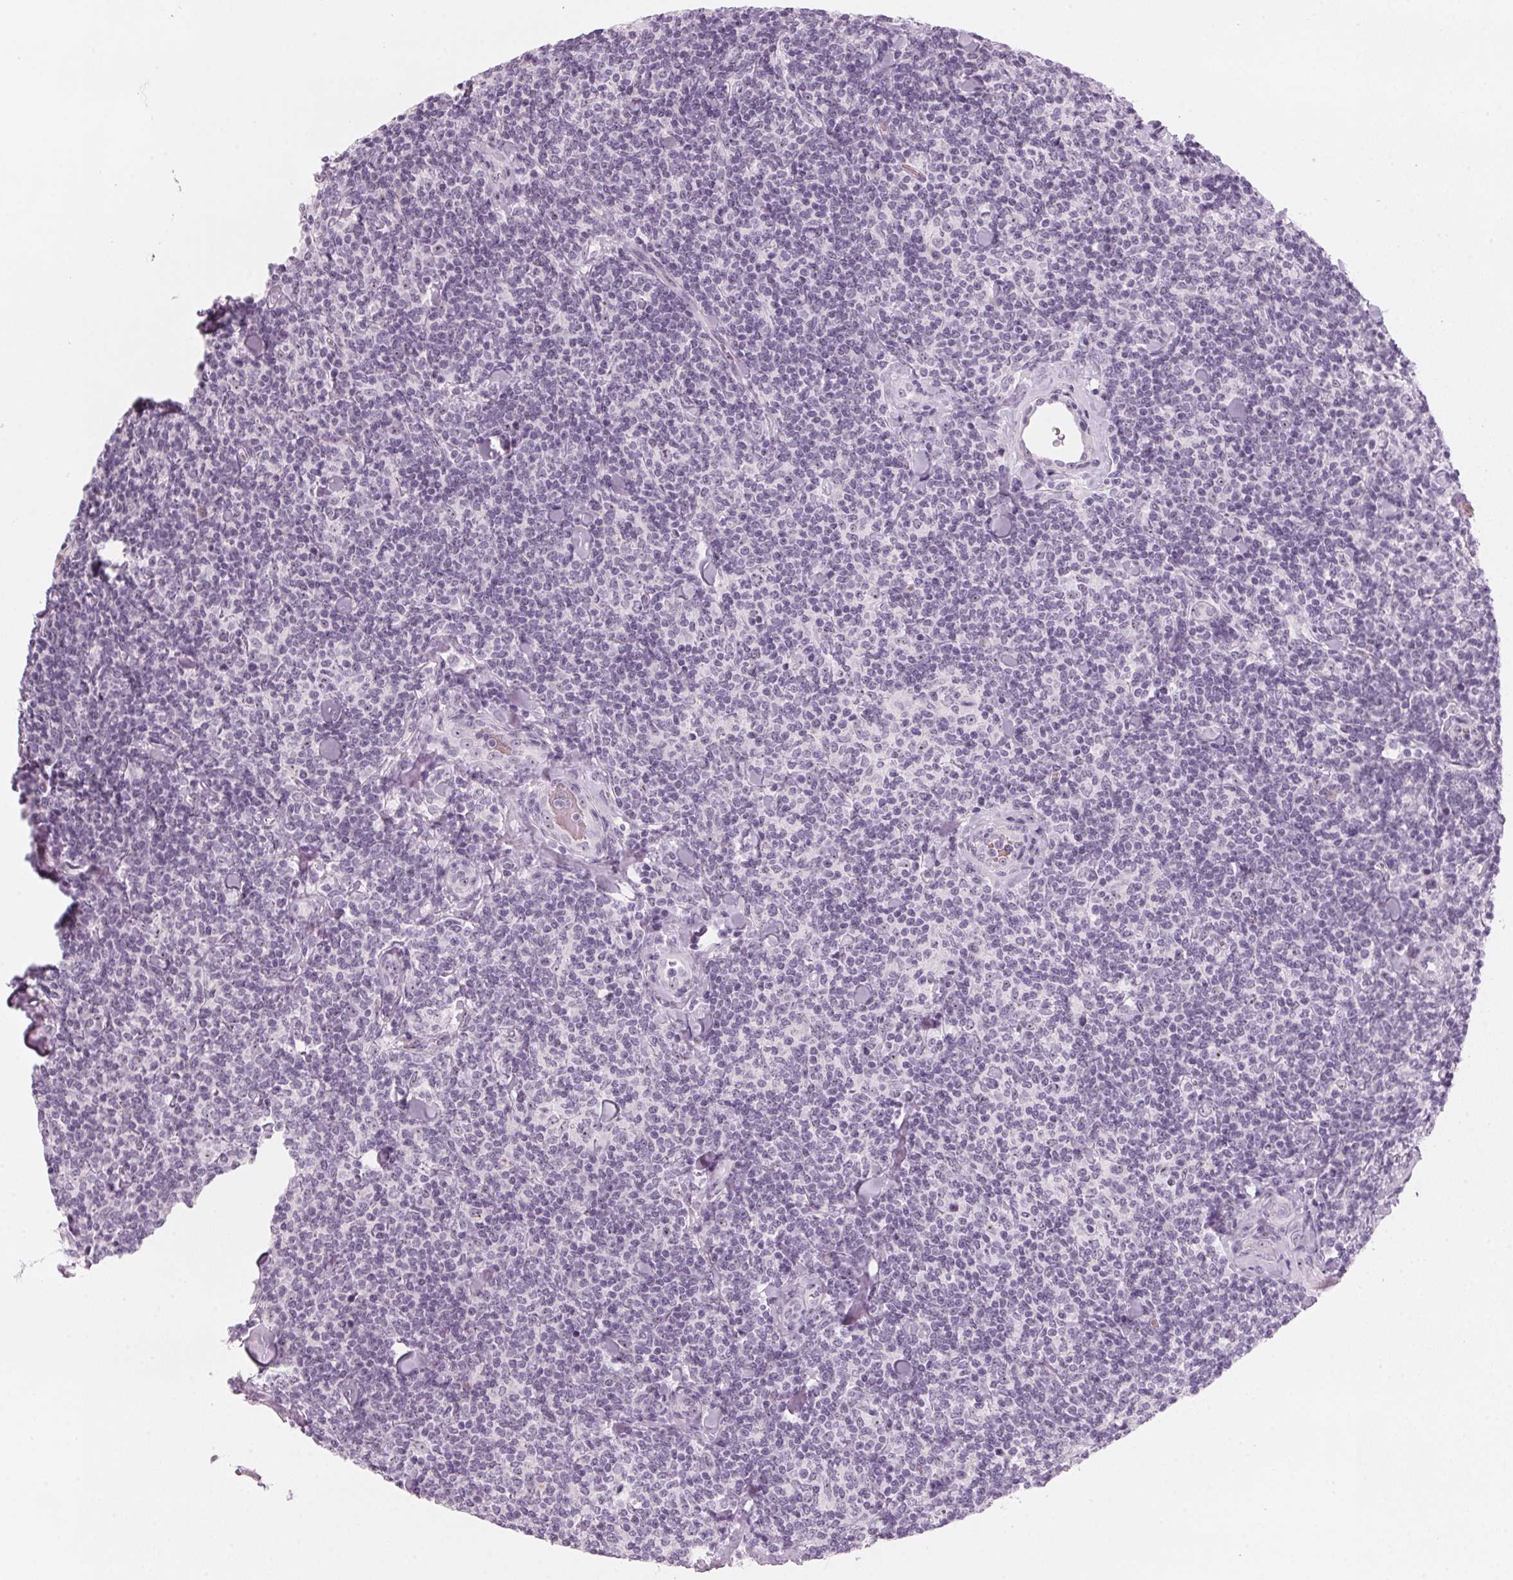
{"staining": {"intensity": "negative", "quantity": "none", "location": "none"}, "tissue": "lymphoma", "cell_type": "Tumor cells", "image_type": "cancer", "snomed": [{"axis": "morphology", "description": "Malignant lymphoma, non-Hodgkin's type, Low grade"}, {"axis": "topography", "description": "Lymph node"}], "caption": "This image is of lymphoma stained with immunohistochemistry to label a protein in brown with the nuclei are counter-stained blue. There is no staining in tumor cells. (Stains: DAB (3,3'-diaminobenzidine) IHC with hematoxylin counter stain, Microscopy: brightfield microscopy at high magnification).", "gene": "DNTTIP2", "patient": {"sex": "female", "age": 56}}